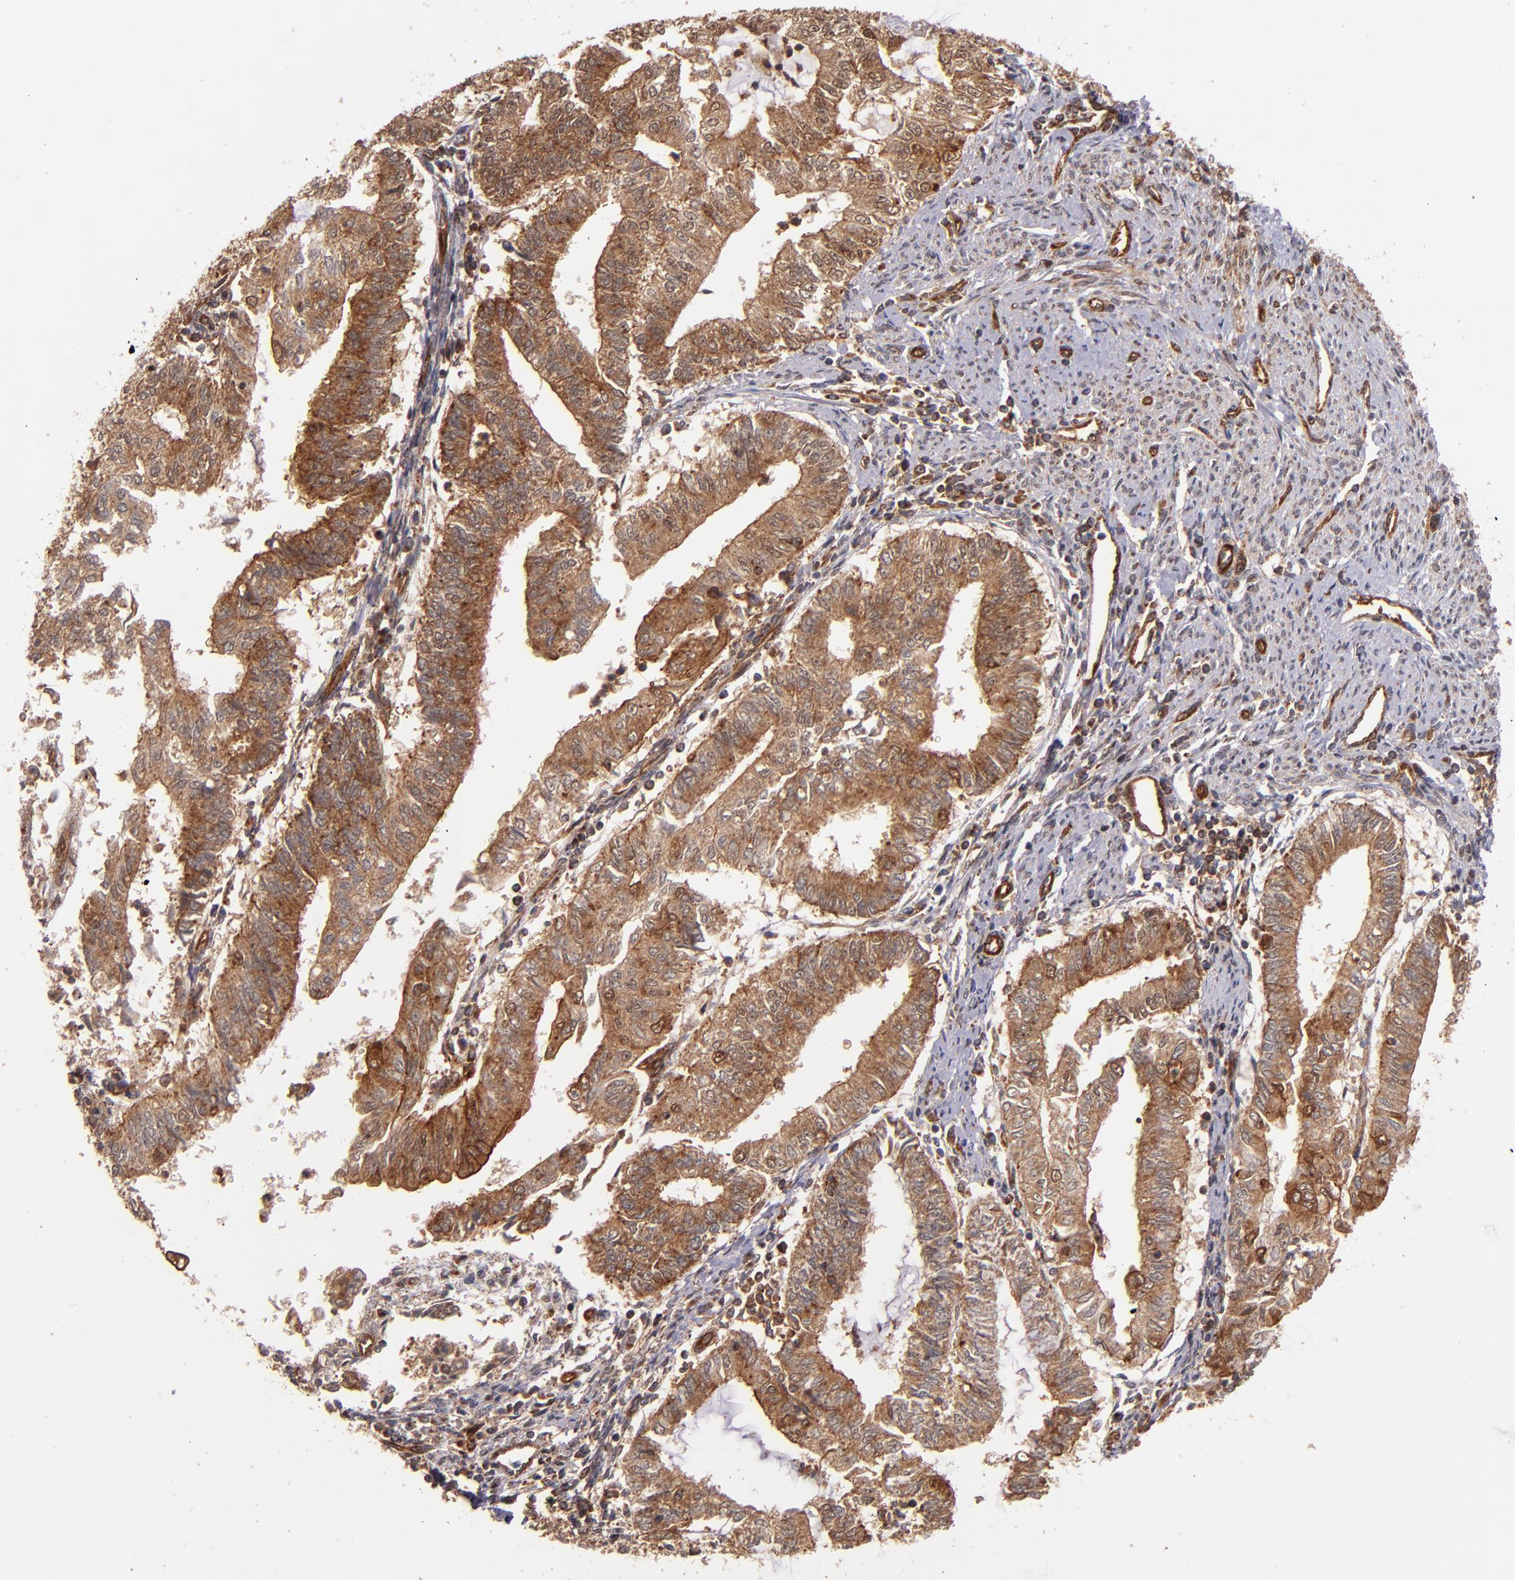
{"staining": {"intensity": "strong", "quantity": ">75%", "location": "cytoplasmic/membranous"}, "tissue": "endometrial cancer", "cell_type": "Tumor cells", "image_type": "cancer", "snomed": [{"axis": "morphology", "description": "Adenocarcinoma, NOS"}, {"axis": "topography", "description": "Endometrium"}], "caption": "Protein expression analysis of human endometrial adenocarcinoma reveals strong cytoplasmic/membranous positivity in about >75% of tumor cells.", "gene": "STX8", "patient": {"sex": "female", "age": 66}}